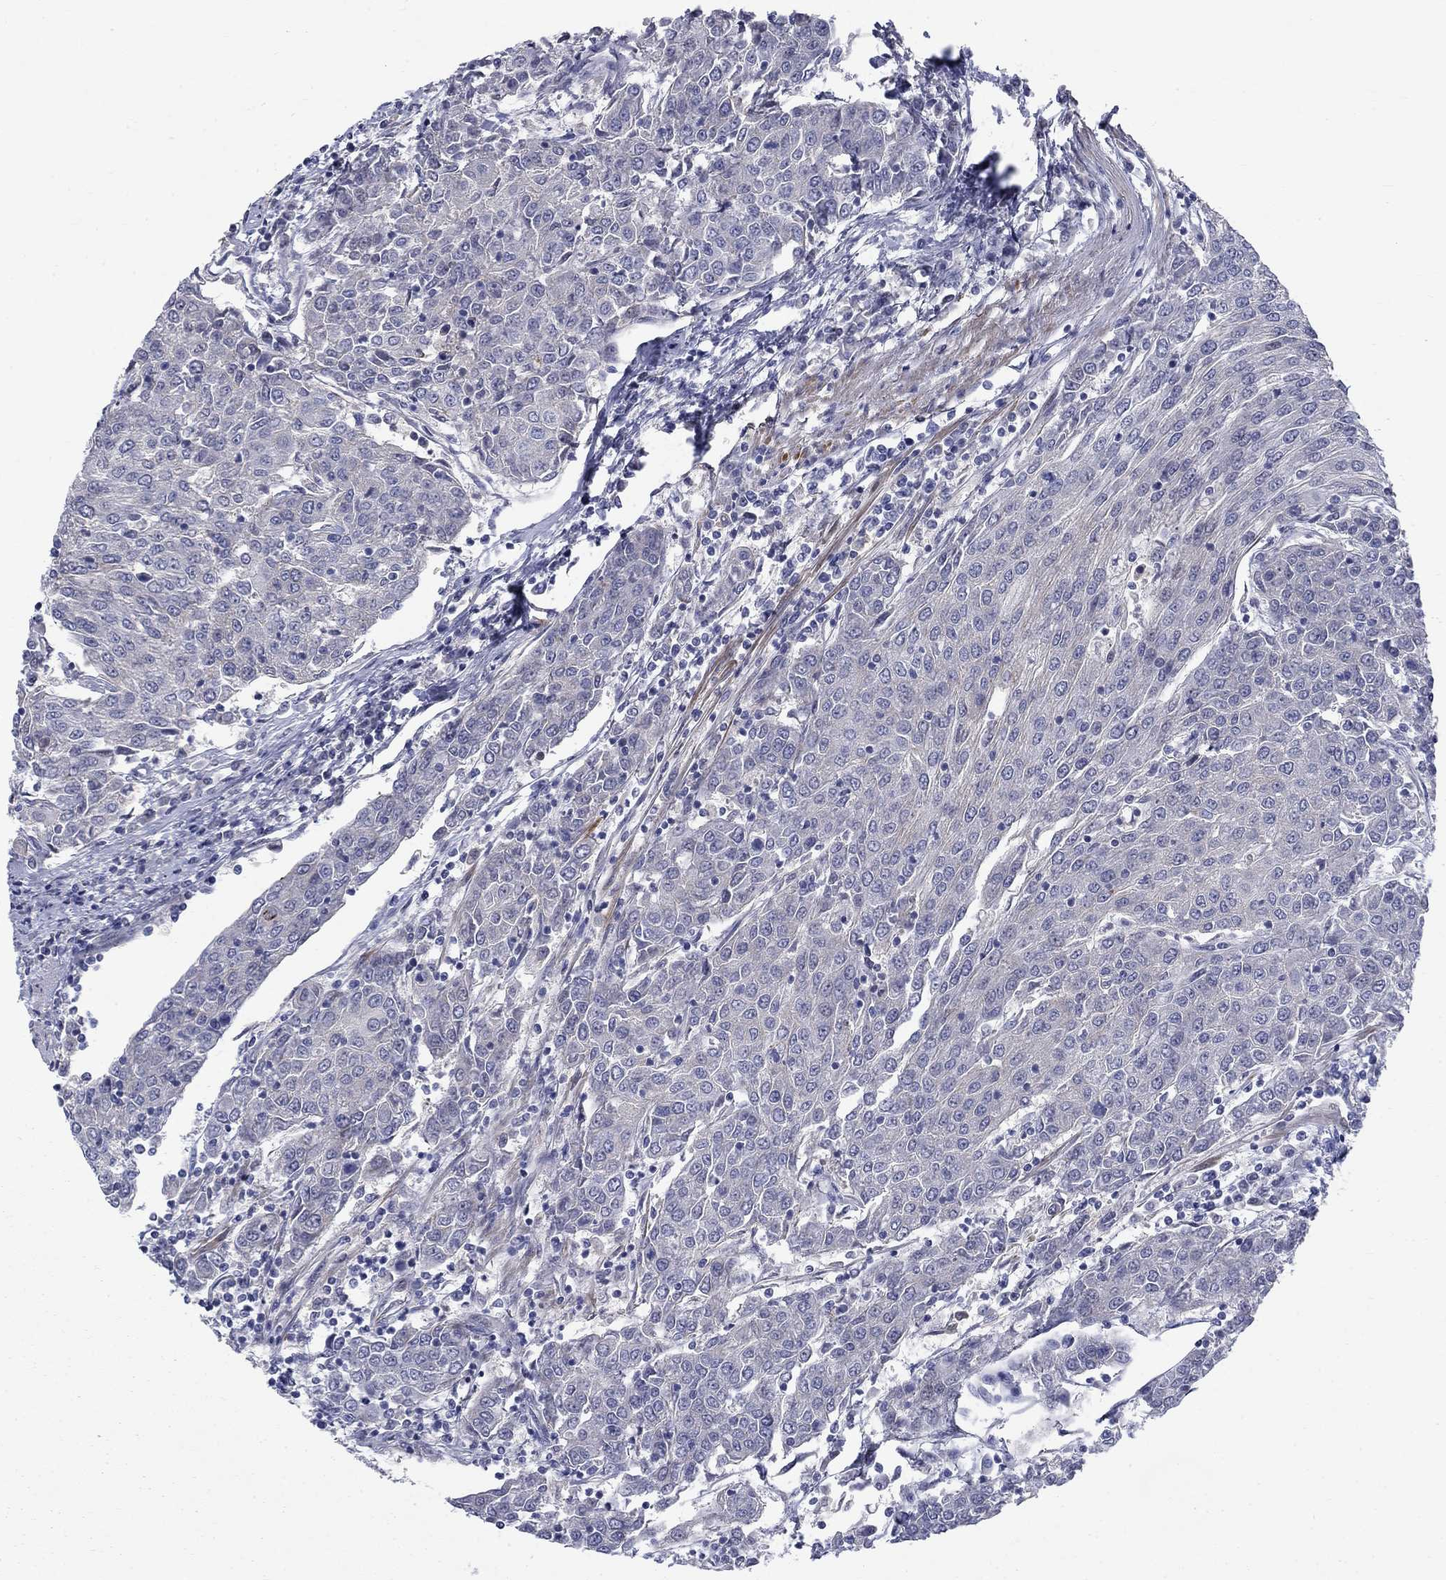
{"staining": {"intensity": "negative", "quantity": "none", "location": "none"}, "tissue": "urothelial cancer", "cell_type": "Tumor cells", "image_type": "cancer", "snomed": [{"axis": "morphology", "description": "Urothelial carcinoma, High grade"}, {"axis": "topography", "description": "Urinary bladder"}], "caption": "Tumor cells show no significant positivity in high-grade urothelial carcinoma.", "gene": "SLC1A1", "patient": {"sex": "female", "age": 85}}